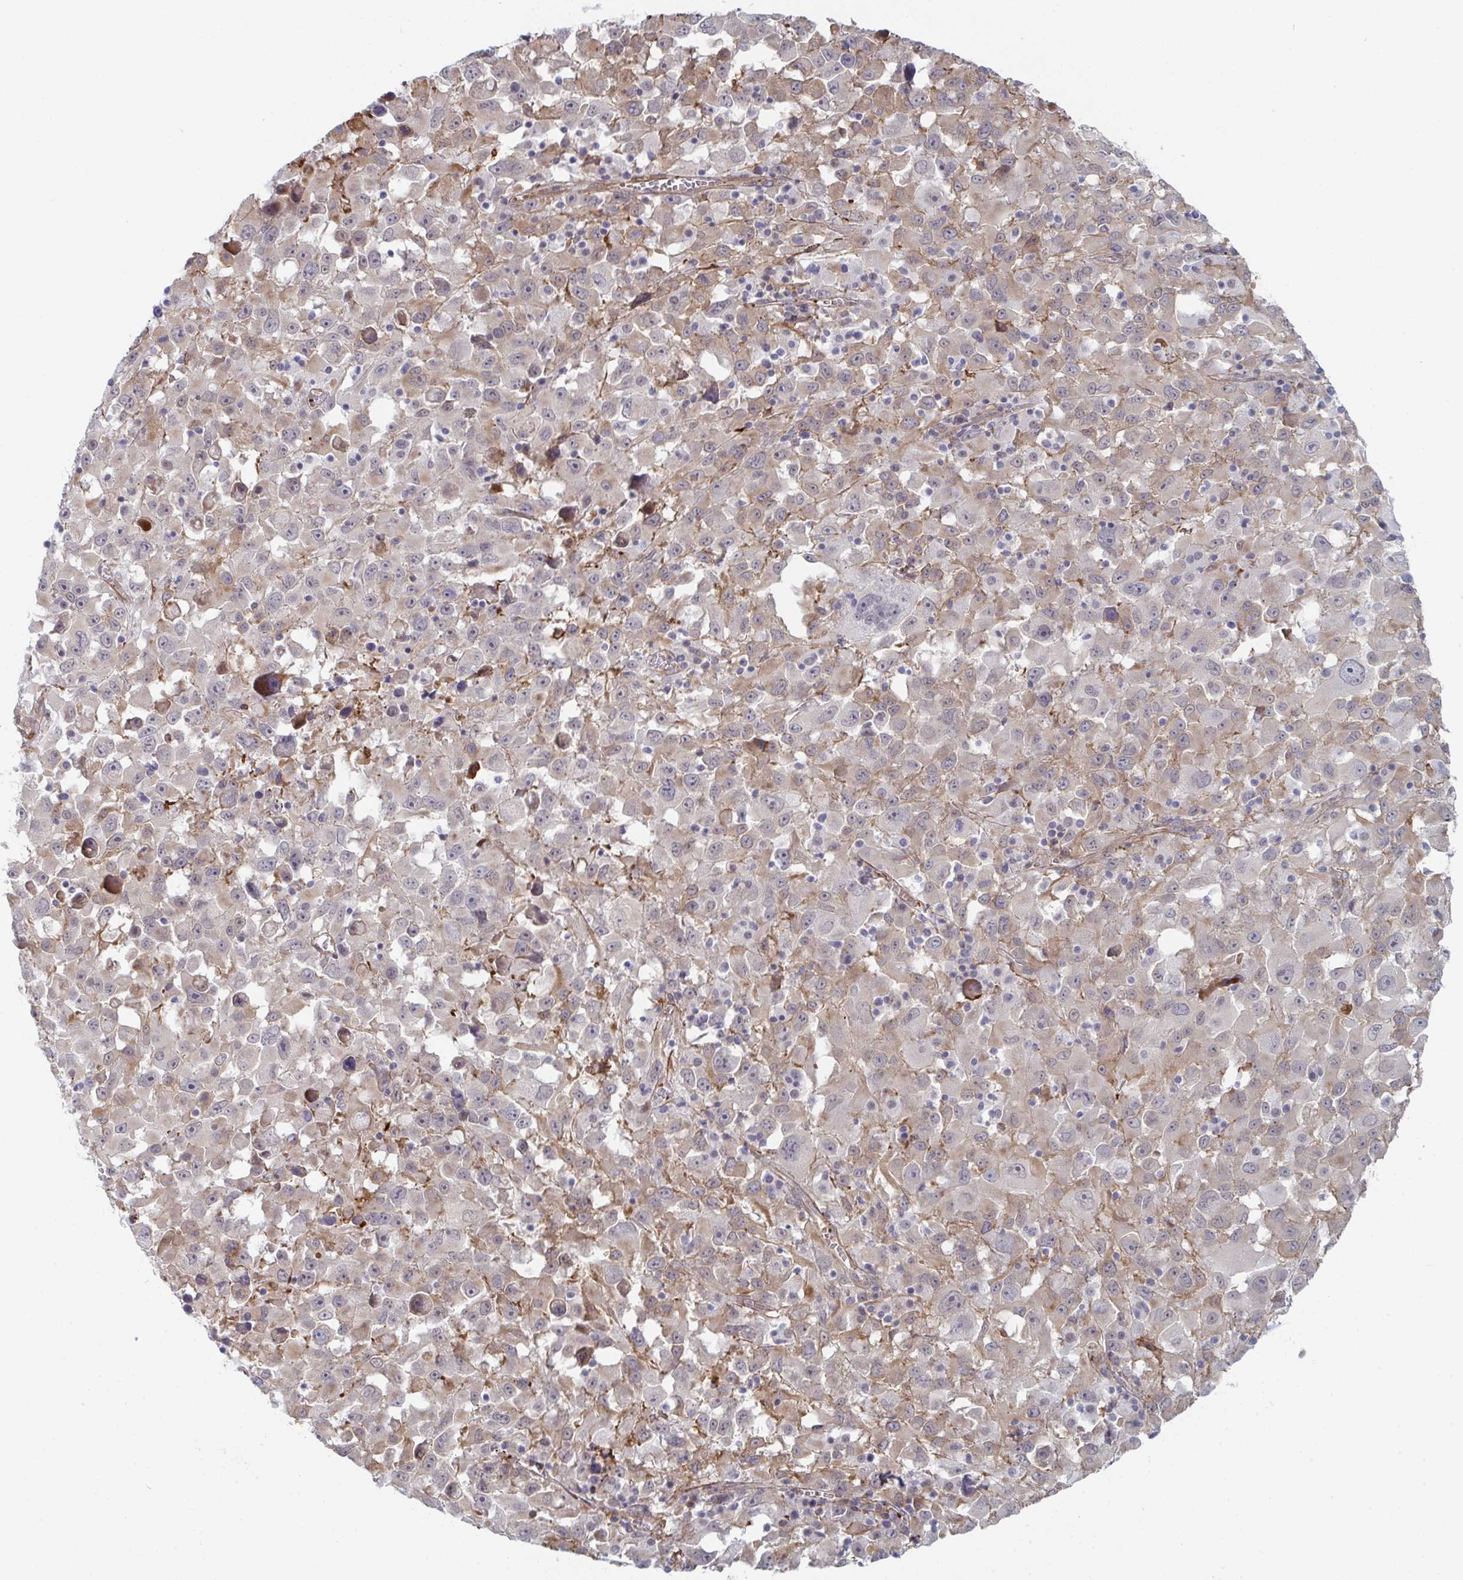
{"staining": {"intensity": "moderate", "quantity": "25%-75%", "location": "cytoplasmic/membranous"}, "tissue": "melanoma", "cell_type": "Tumor cells", "image_type": "cancer", "snomed": [{"axis": "morphology", "description": "Malignant melanoma, Metastatic site"}, {"axis": "topography", "description": "Soft tissue"}], "caption": "Moderate cytoplasmic/membranous positivity for a protein is identified in approximately 25%-75% of tumor cells of malignant melanoma (metastatic site) using IHC.", "gene": "NEURL4", "patient": {"sex": "male", "age": 50}}